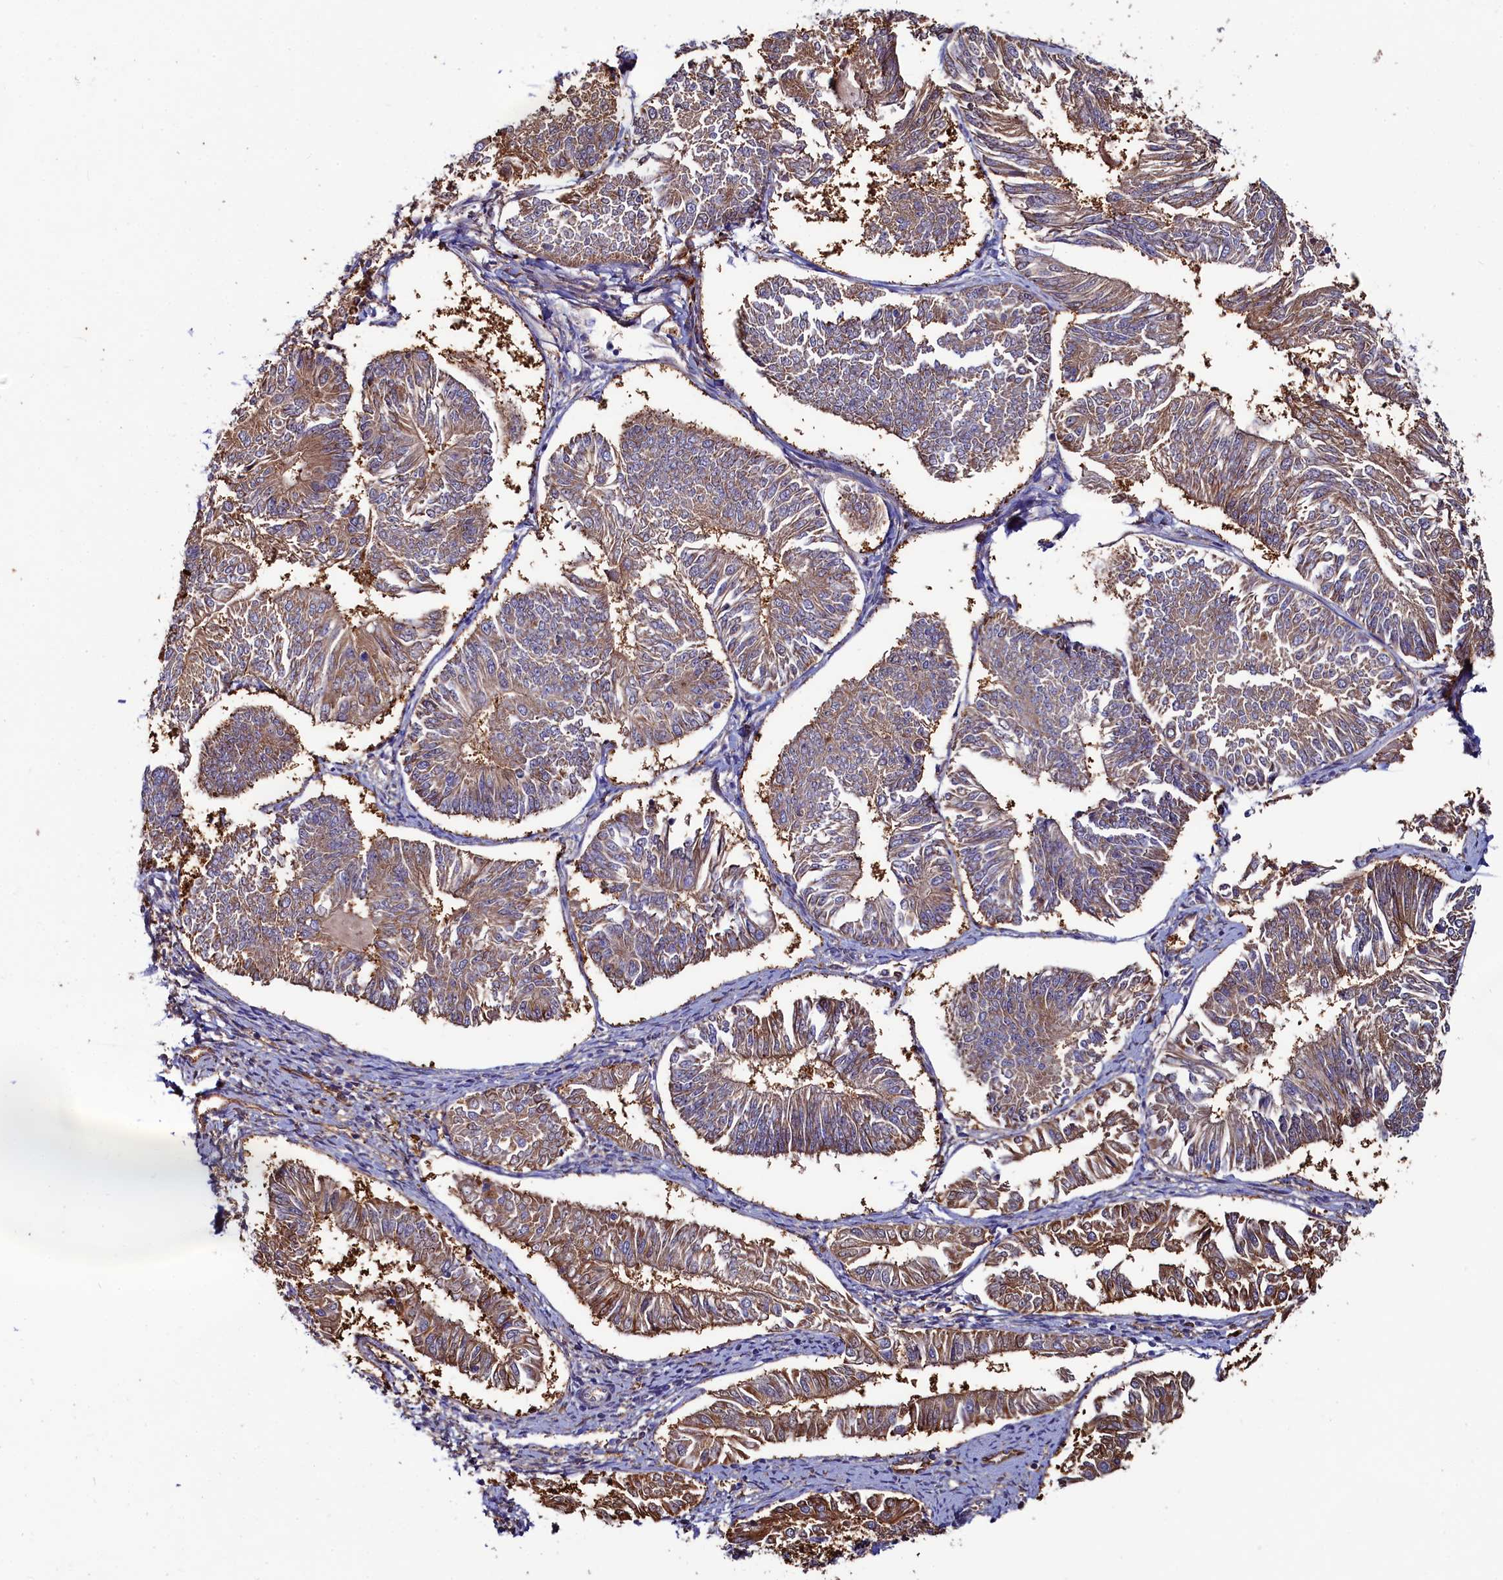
{"staining": {"intensity": "moderate", "quantity": "25%-75%", "location": "cytoplasmic/membranous"}, "tissue": "endometrial cancer", "cell_type": "Tumor cells", "image_type": "cancer", "snomed": [{"axis": "morphology", "description": "Adenocarcinoma, NOS"}, {"axis": "topography", "description": "Endometrium"}], "caption": "This histopathology image demonstrates IHC staining of adenocarcinoma (endometrial), with medium moderate cytoplasmic/membranous staining in approximately 25%-75% of tumor cells.", "gene": "ASTE1", "patient": {"sex": "female", "age": 58}}